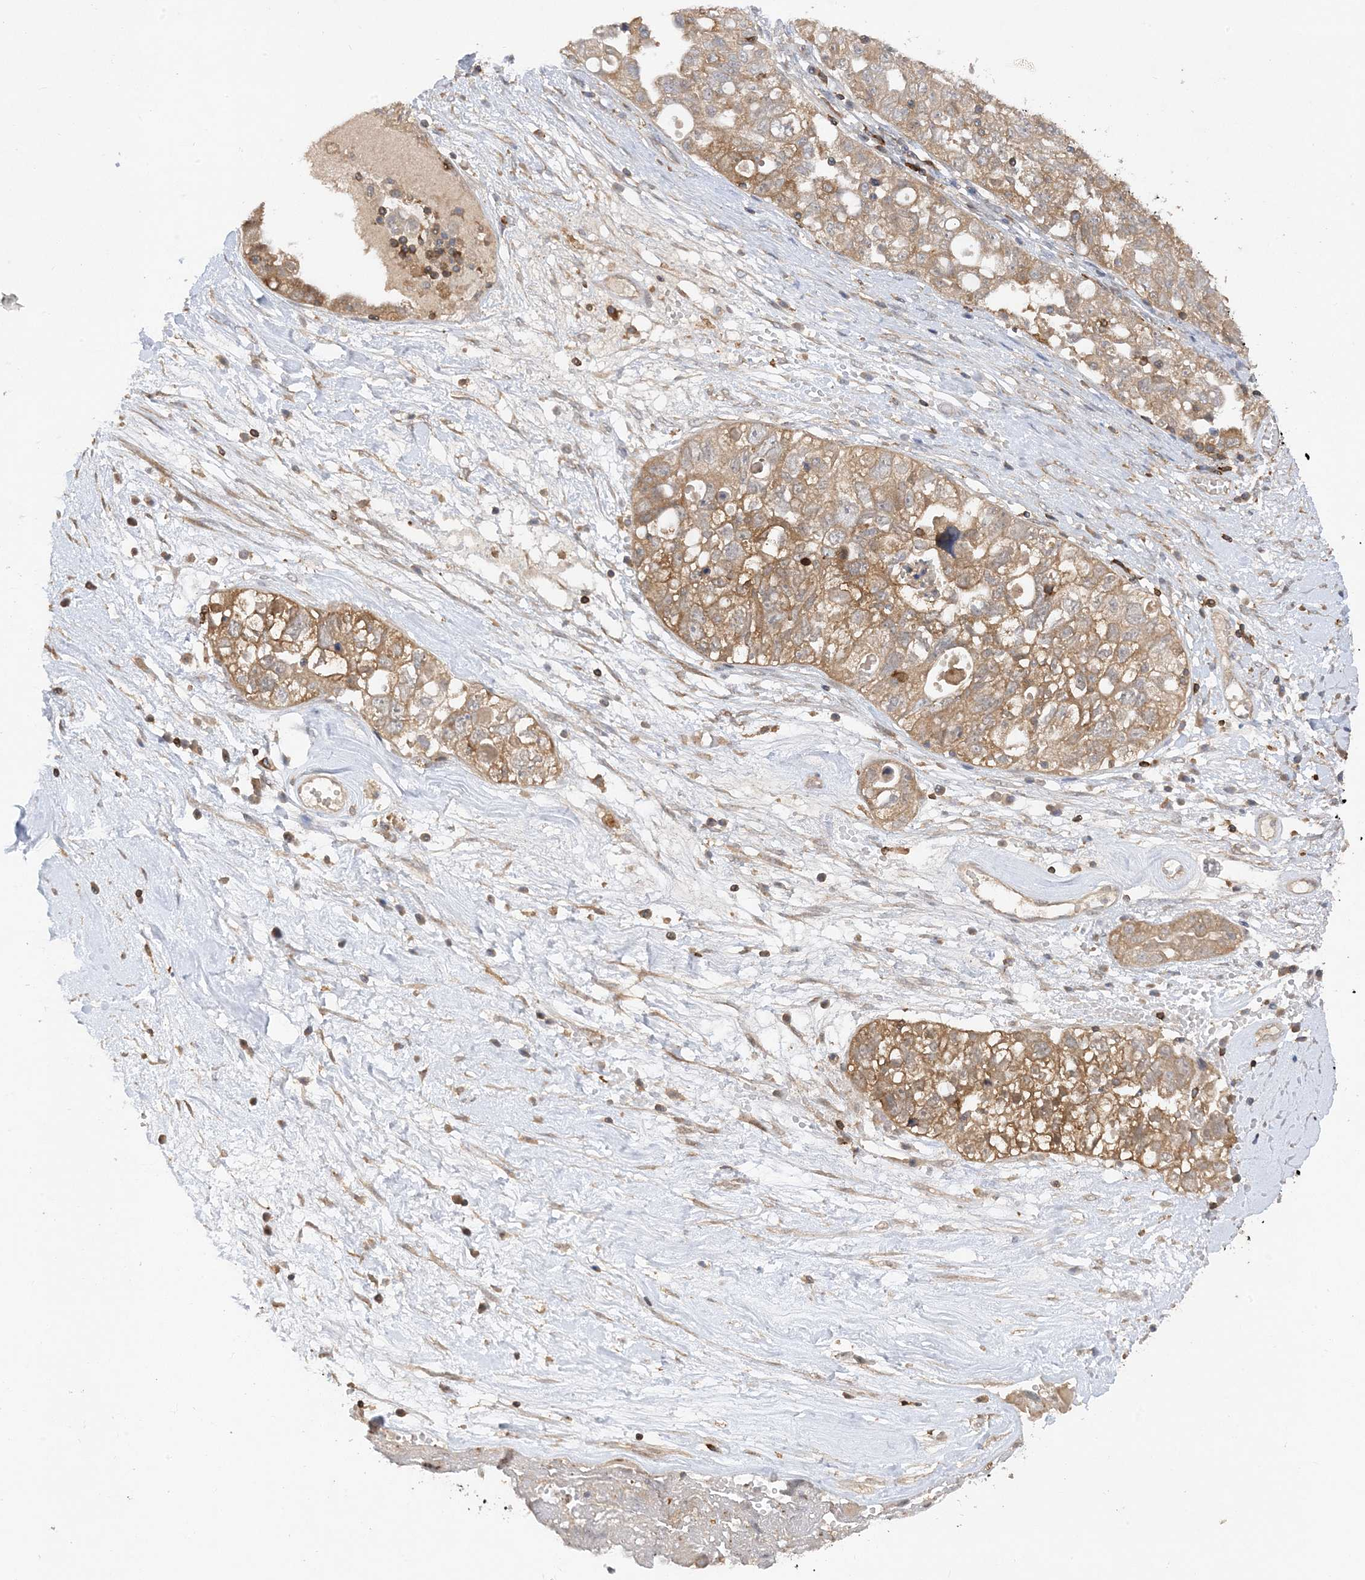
{"staining": {"intensity": "moderate", "quantity": ">75%", "location": "cytoplasmic/membranous"}, "tissue": "ovarian cancer", "cell_type": "Tumor cells", "image_type": "cancer", "snomed": [{"axis": "morphology", "description": "Carcinoma, NOS"}, {"axis": "morphology", "description": "Cystadenocarcinoma, serous, NOS"}, {"axis": "topography", "description": "Ovary"}], "caption": "Ovarian cancer stained with a brown dye displays moderate cytoplasmic/membranous positive expression in about >75% of tumor cells.", "gene": "PHACTR2", "patient": {"sex": "female", "age": 69}}